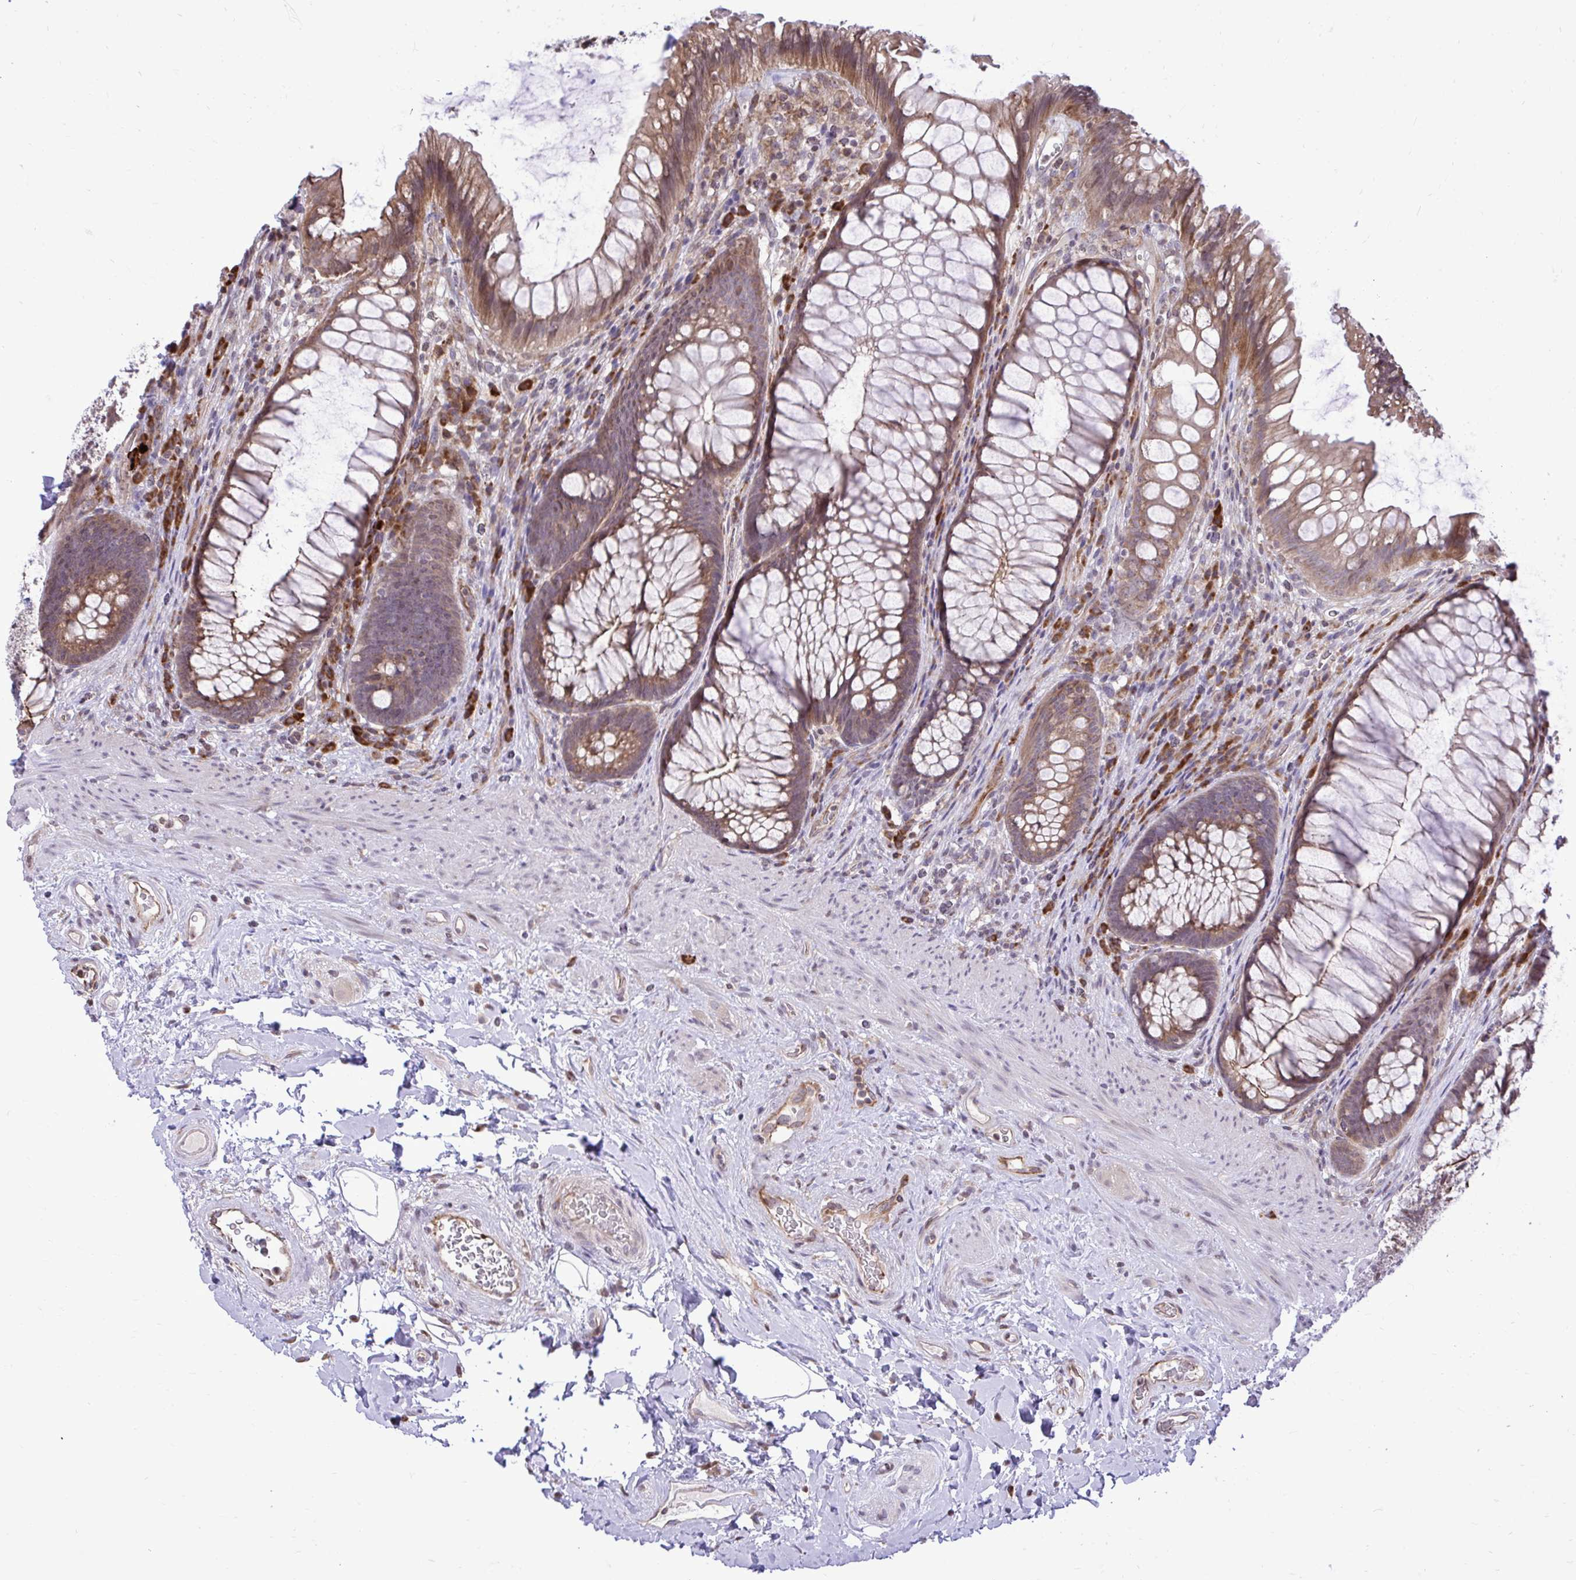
{"staining": {"intensity": "moderate", "quantity": ">75%", "location": "cytoplasmic/membranous"}, "tissue": "rectum", "cell_type": "Glandular cells", "image_type": "normal", "snomed": [{"axis": "morphology", "description": "Normal tissue, NOS"}, {"axis": "topography", "description": "Rectum"}], "caption": "Immunohistochemical staining of benign rectum reveals moderate cytoplasmic/membranous protein staining in approximately >75% of glandular cells. (DAB = brown stain, brightfield microscopy at high magnification).", "gene": "METTL9", "patient": {"sex": "male", "age": 53}}